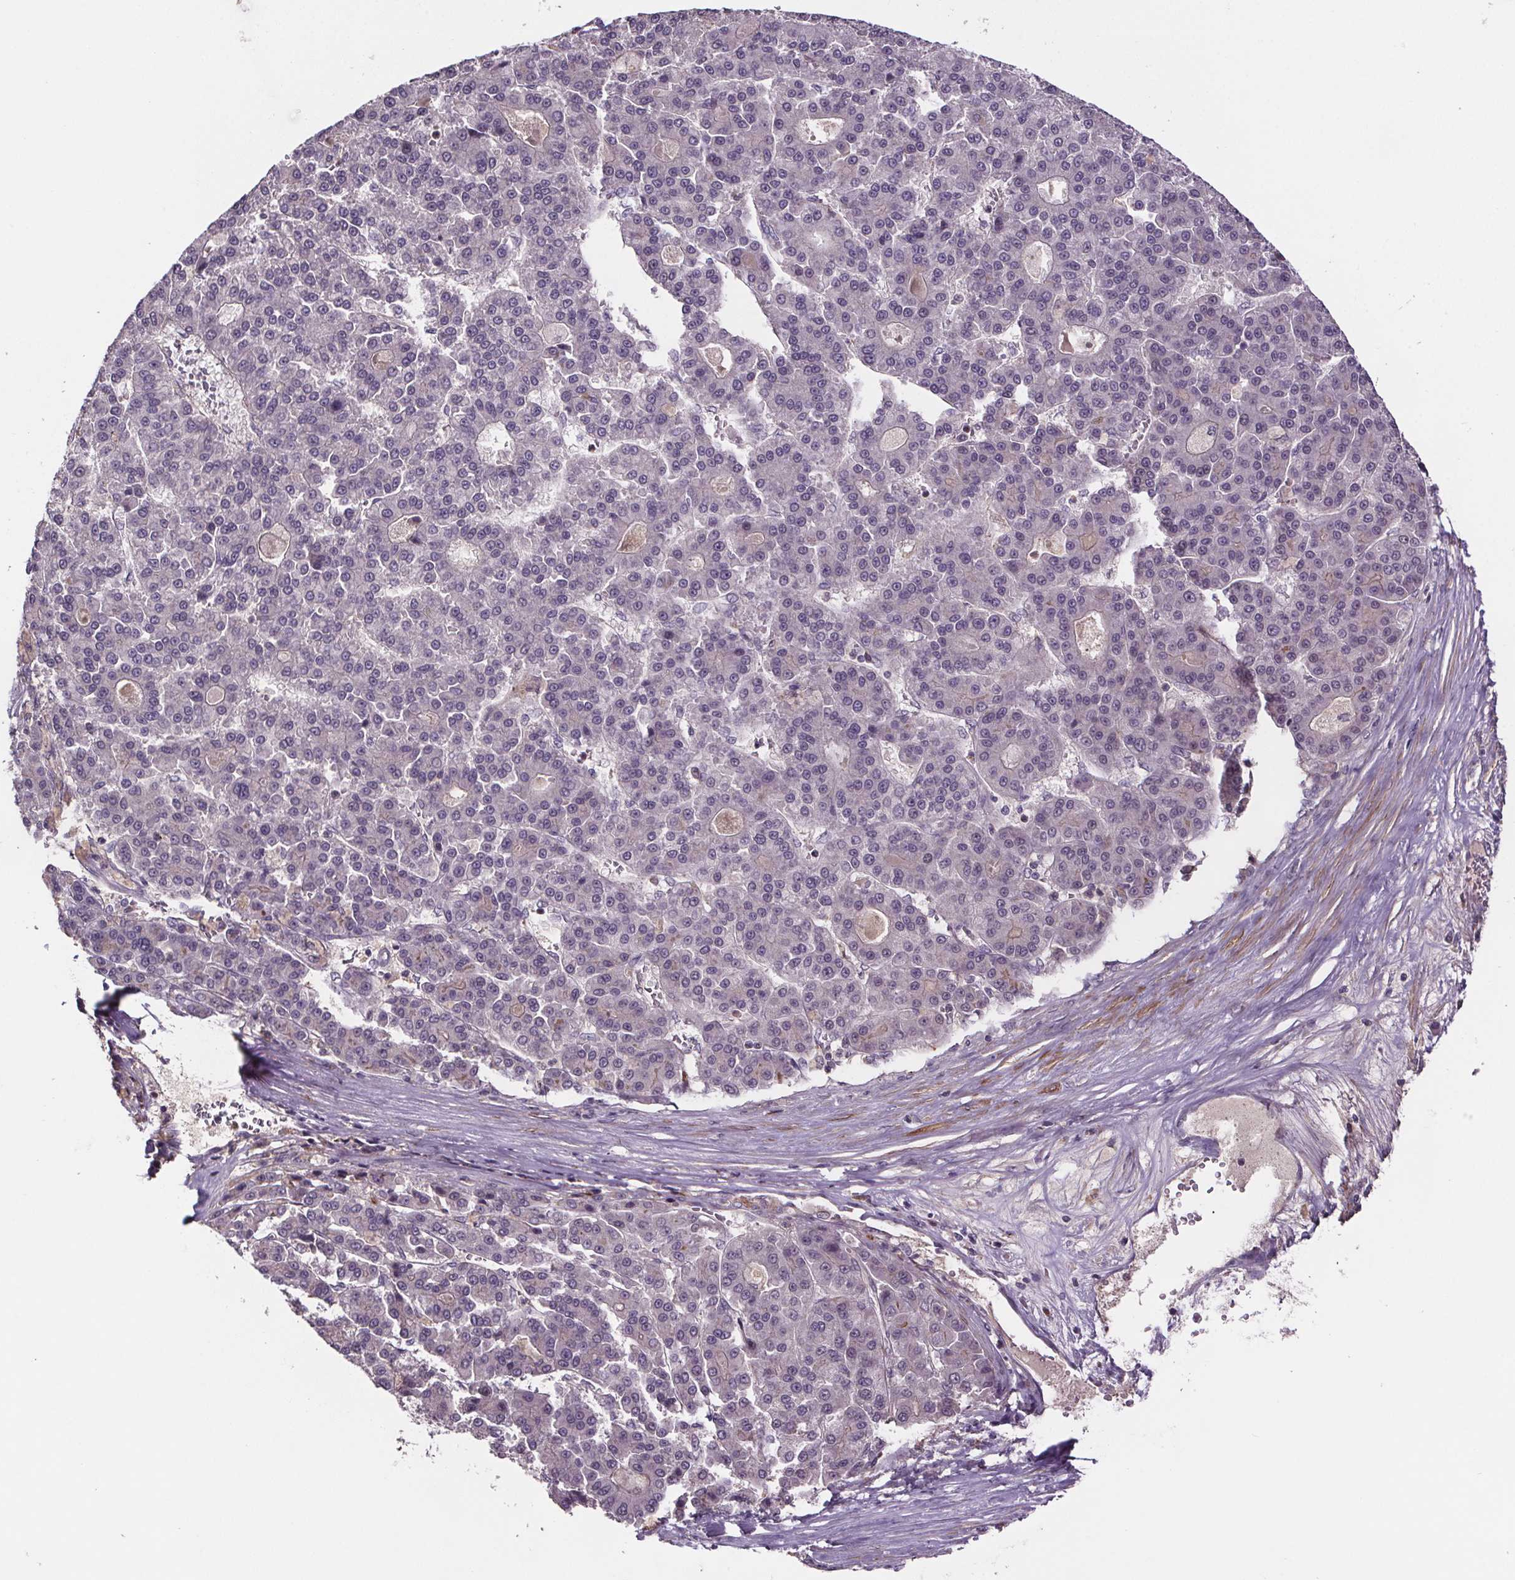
{"staining": {"intensity": "negative", "quantity": "none", "location": "none"}, "tissue": "liver cancer", "cell_type": "Tumor cells", "image_type": "cancer", "snomed": [{"axis": "morphology", "description": "Carcinoma, Hepatocellular, NOS"}, {"axis": "topography", "description": "Liver"}], "caption": "Liver hepatocellular carcinoma stained for a protein using IHC reveals no positivity tumor cells.", "gene": "CLN3", "patient": {"sex": "male", "age": 70}}